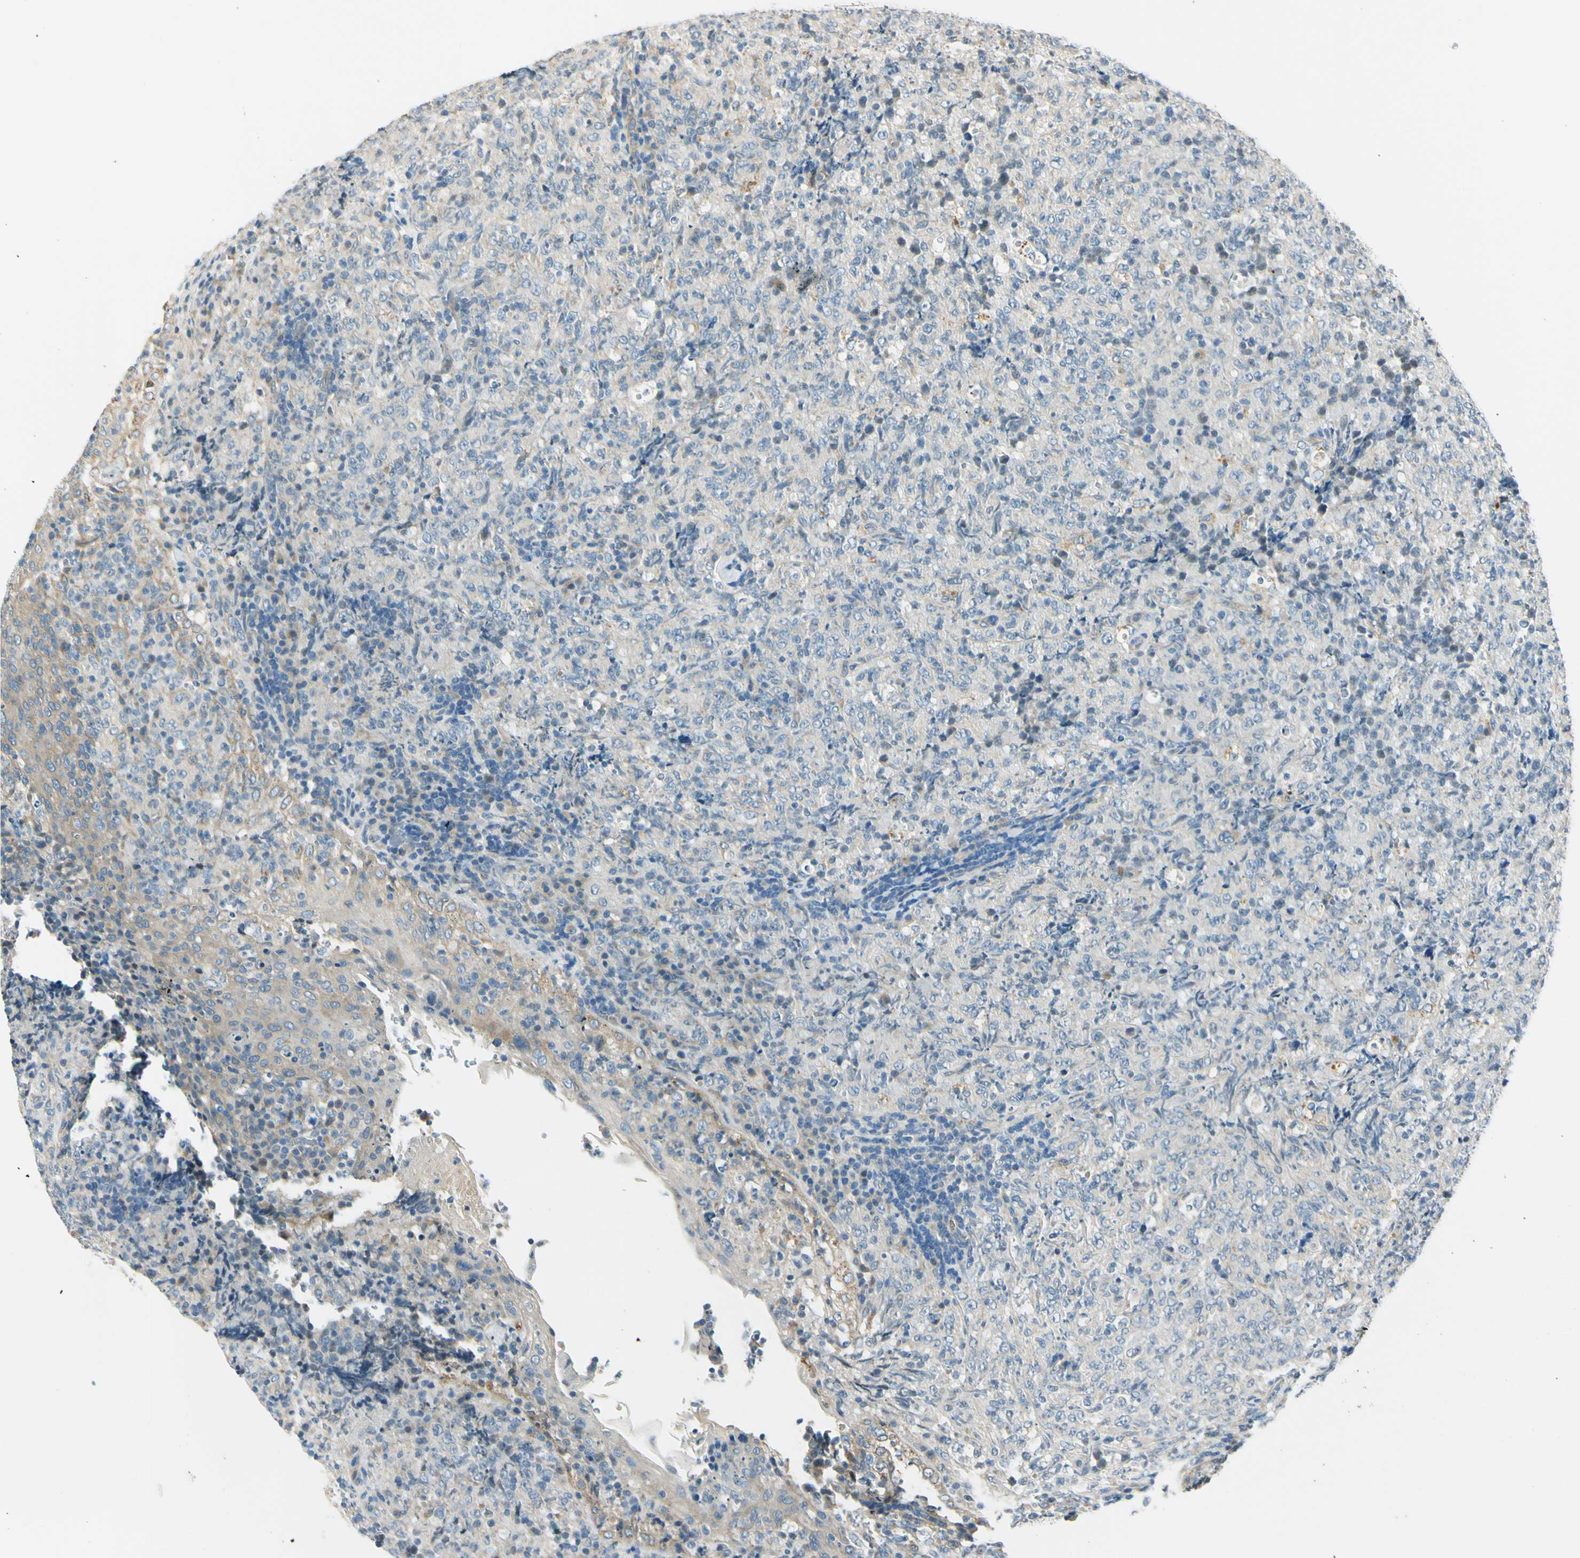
{"staining": {"intensity": "negative", "quantity": "none", "location": "none"}, "tissue": "lymphoma", "cell_type": "Tumor cells", "image_type": "cancer", "snomed": [{"axis": "morphology", "description": "Malignant lymphoma, non-Hodgkin's type, High grade"}, {"axis": "topography", "description": "Tonsil"}], "caption": "Tumor cells show no significant staining in lymphoma.", "gene": "LAMA3", "patient": {"sex": "female", "age": 36}}